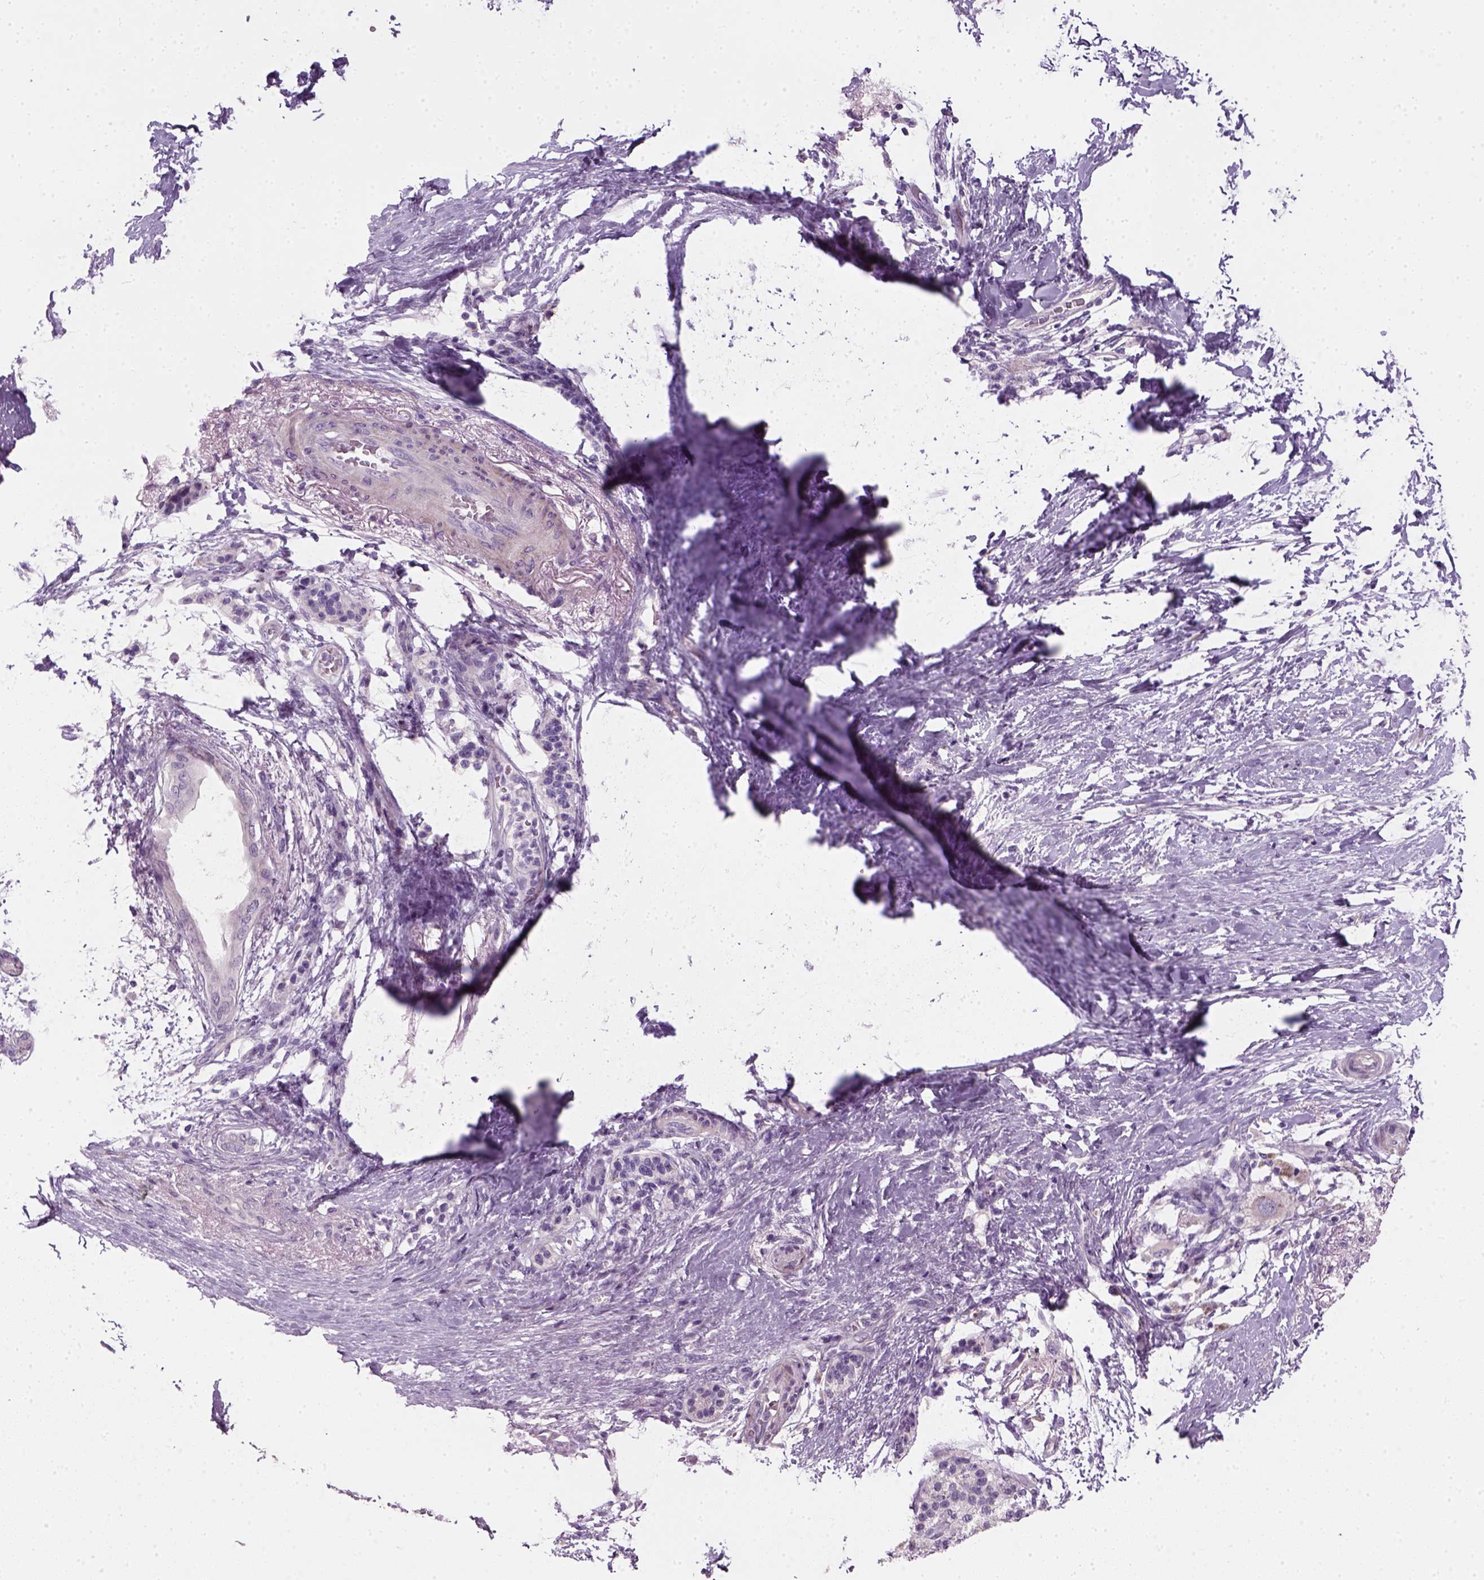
{"staining": {"intensity": "negative", "quantity": "none", "location": "none"}, "tissue": "pancreatic cancer", "cell_type": "Tumor cells", "image_type": "cancer", "snomed": [{"axis": "morphology", "description": "Adenocarcinoma, NOS"}, {"axis": "topography", "description": "Pancreas"}], "caption": "Immunohistochemistry (IHC) micrograph of pancreatic adenocarcinoma stained for a protein (brown), which displays no expression in tumor cells.", "gene": "ELOVL3", "patient": {"sex": "female", "age": 72}}